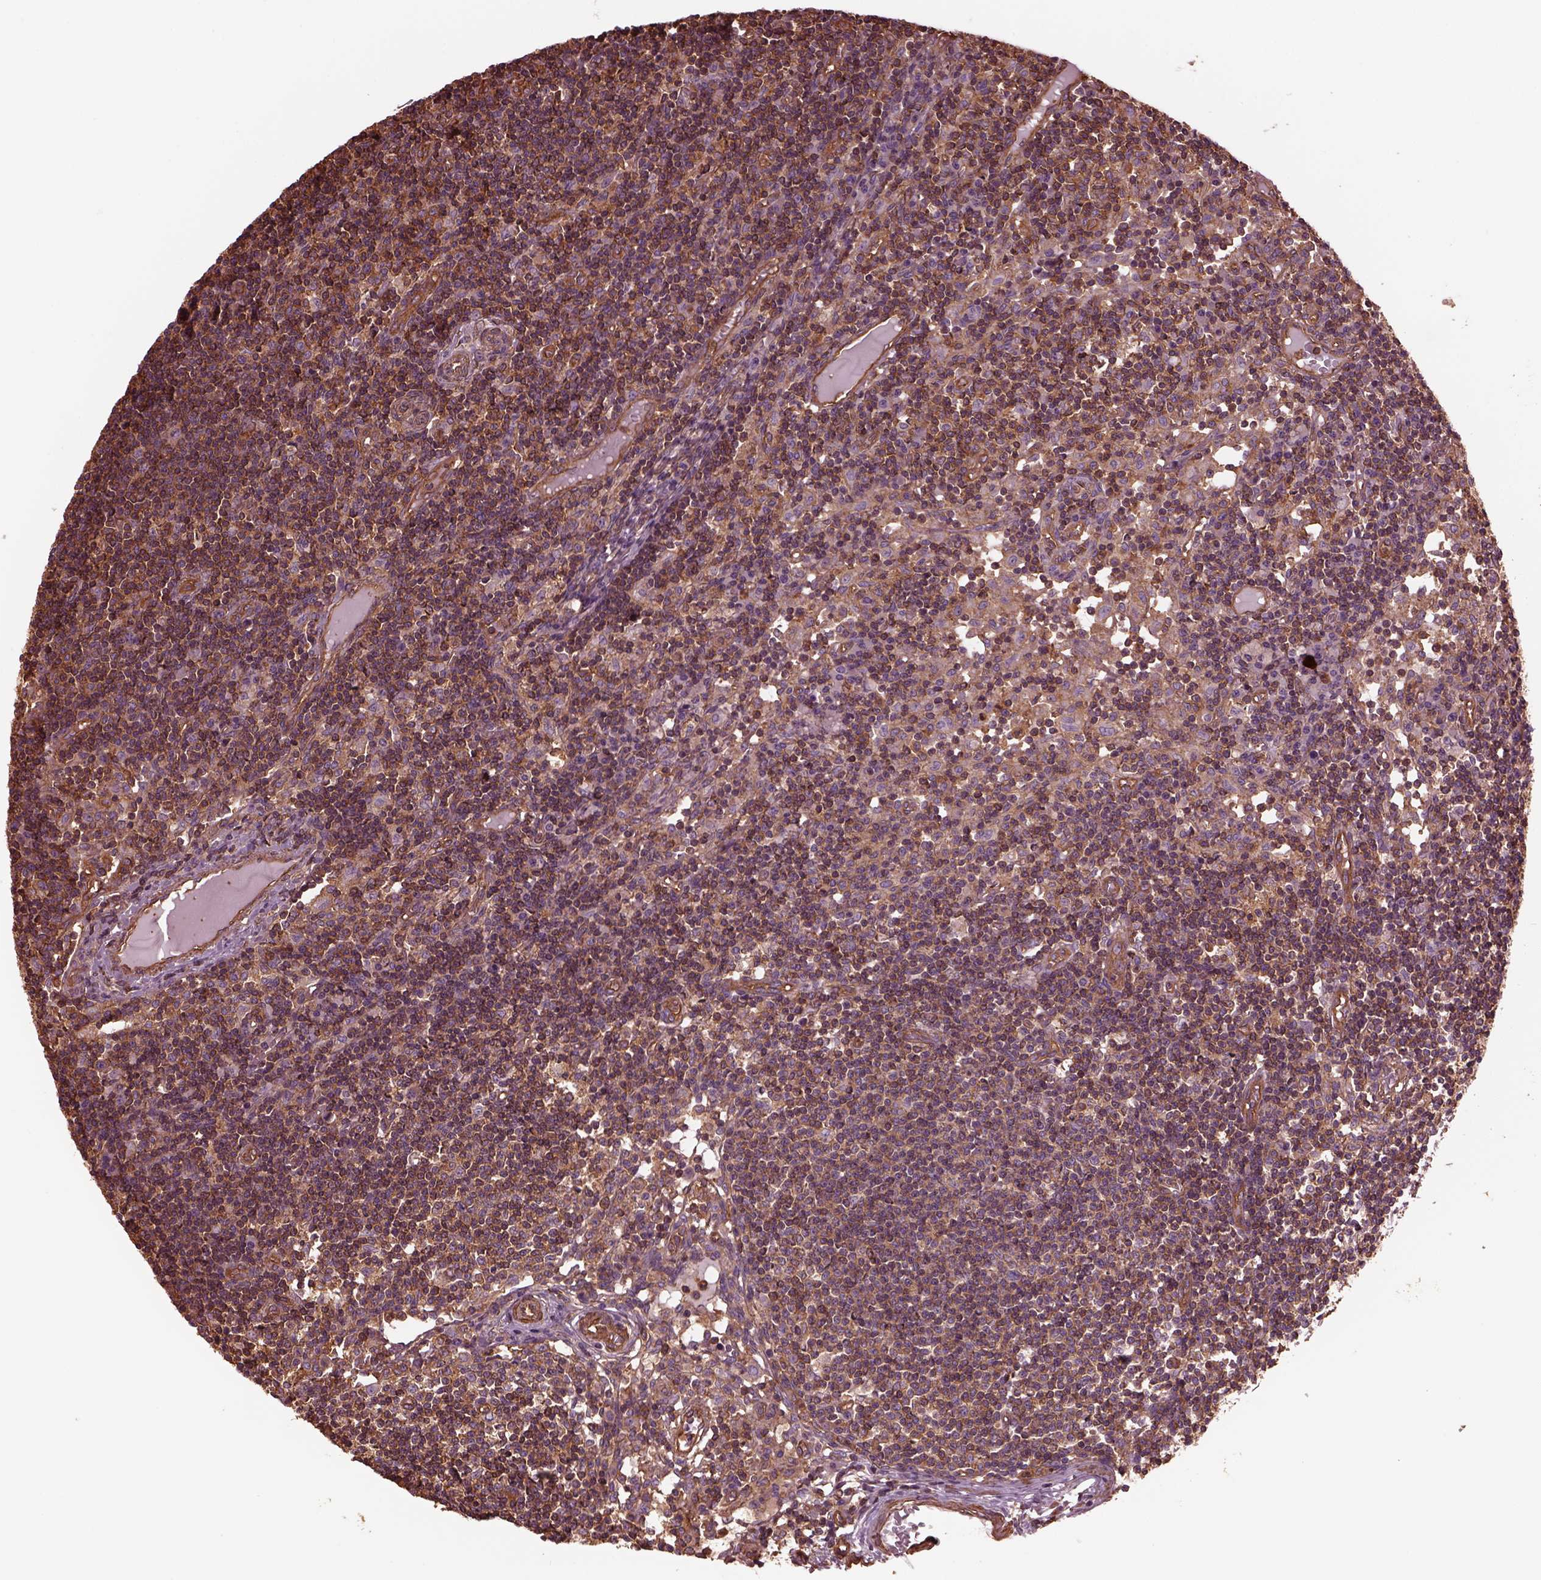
{"staining": {"intensity": "moderate", "quantity": ">75%", "location": "cytoplasmic/membranous"}, "tissue": "lymph node", "cell_type": "Non-germinal center cells", "image_type": "normal", "snomed": [{"axis": "morphology", "description": "Normal tissue, NOS"}, {"axis": "topography", "description": "Lymph node"}], "caption": "A brown stain highlights moderate cytoplasmic/membranous staining of a protein in non-germinal center cells of unremarkable human lymph node. The protein is shown in brown color, while the nuclei are stained blue.", "gene": "MYL1", "patient": {"sex": "female", "age": 72}}